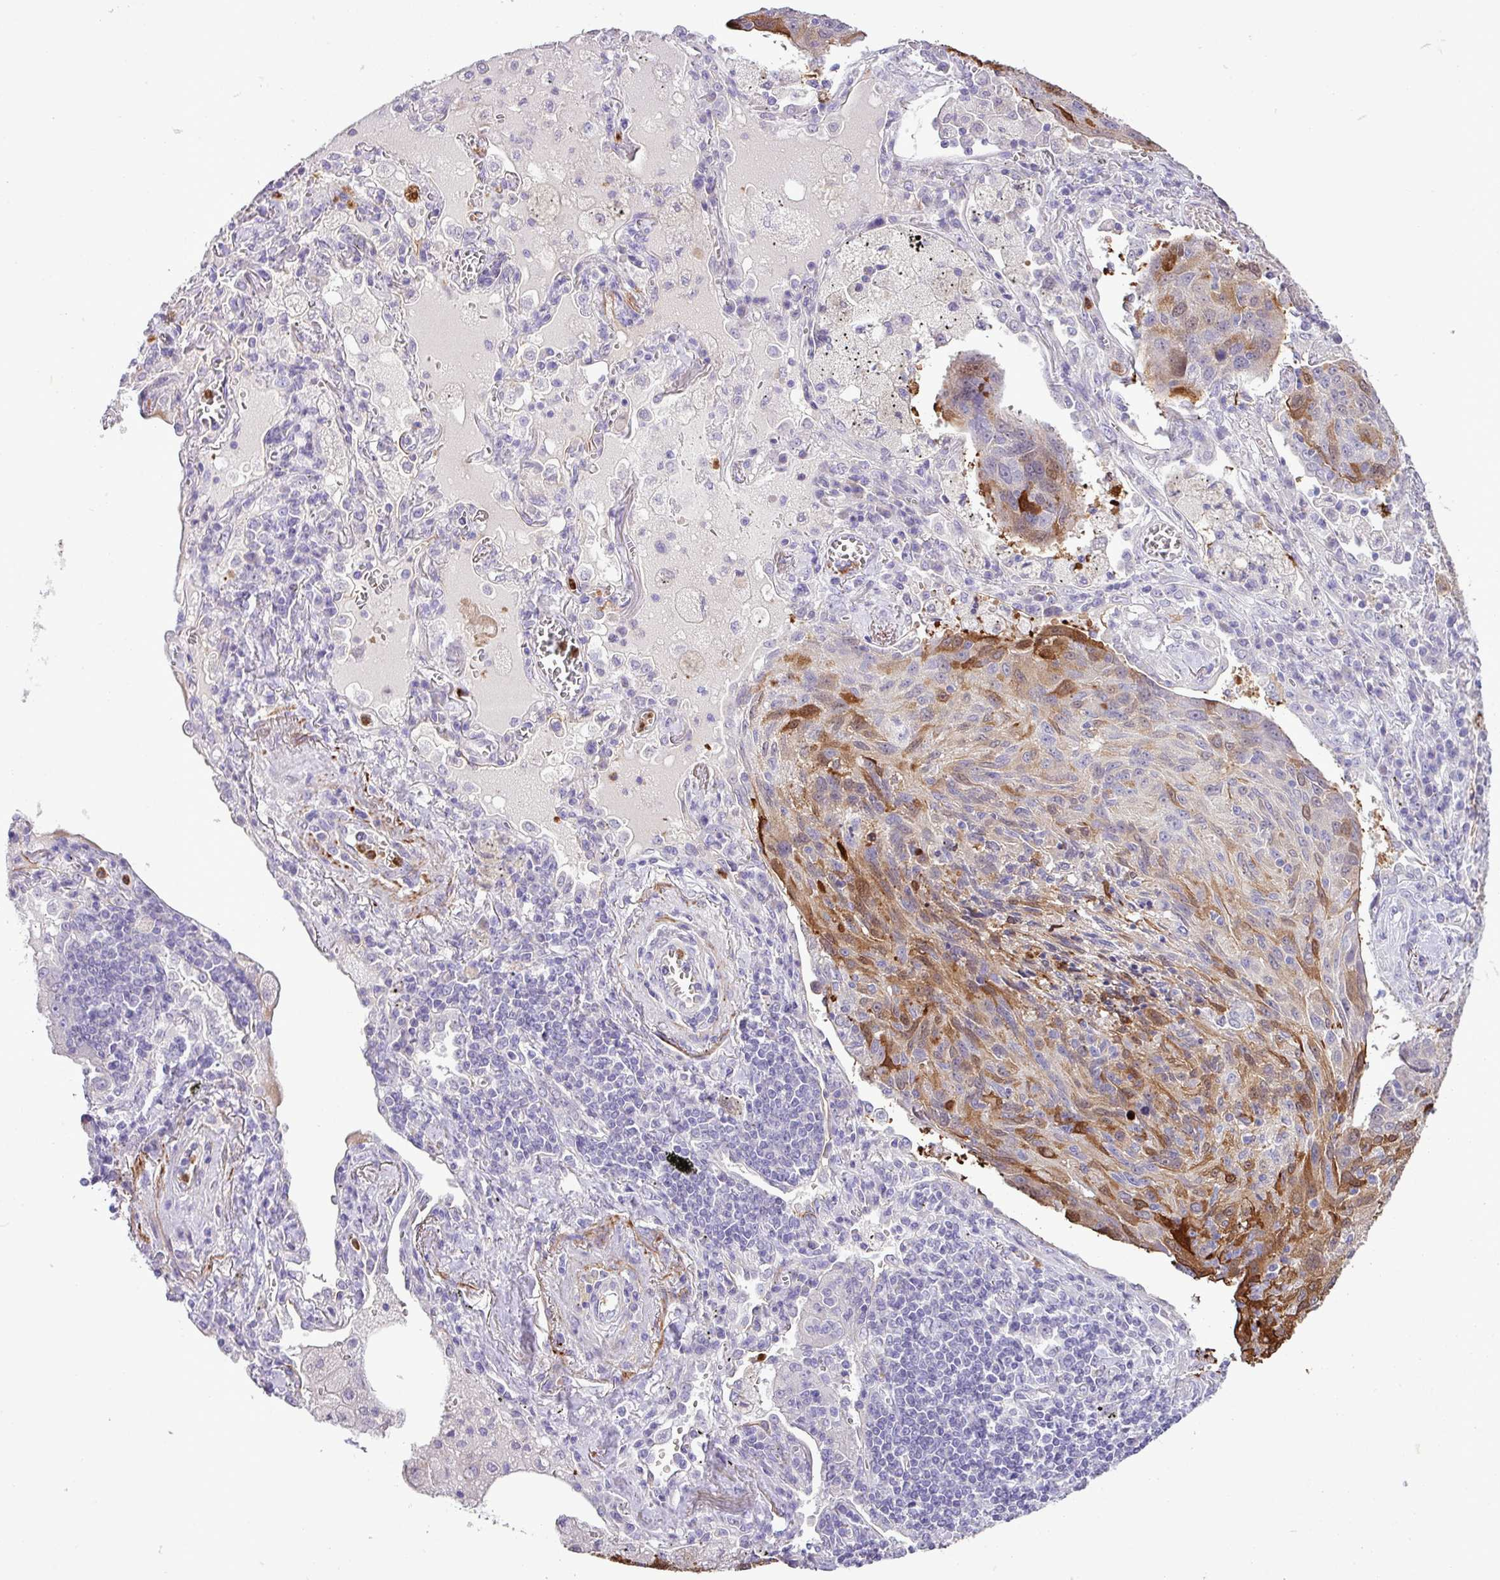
{"staining": {"intensity": "moderate", "quantity": "25%-75%", "location": "cytoplasmic/membranous"}, "tissue": "lung cancer", "cell_type": "Tumor cells", "image_type": "cancer", "snomed": [{"axis": "morphology", "description": "Squamous cell carcinoma, NOS"}, {"axis": "topography", "description": "Lung"}], "caption": "This is an image of immunohistochemistry (IHC) staining of lung cancer, which shows moderate expression in the cytoplasmic/membranous of tumor cells.", "gene": "ZSCAN5A", "patient": {"sex": "female", "age": 66}}